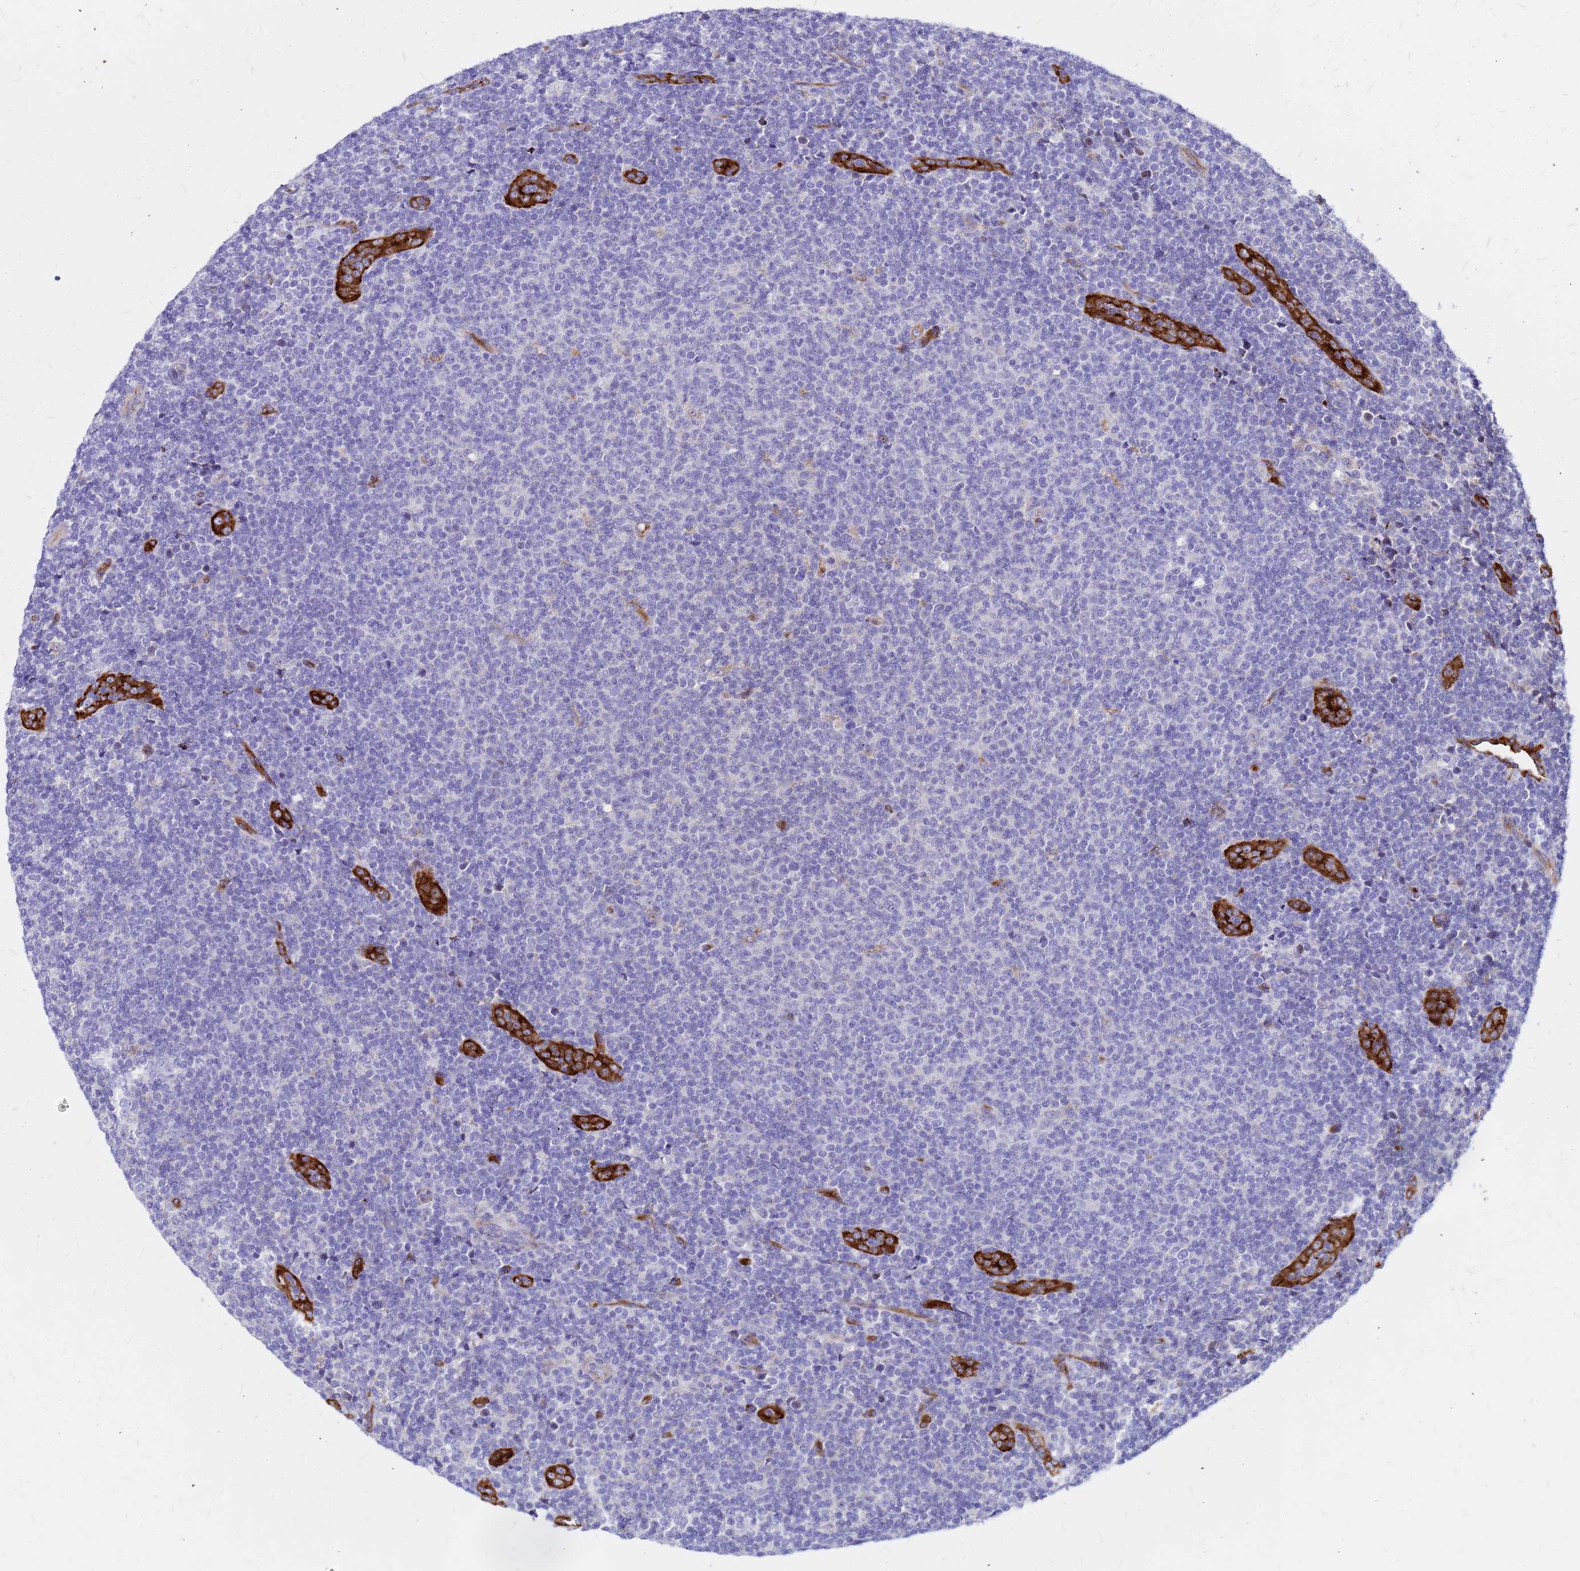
{"staining": {"intensity": "negative", "quantity": "none", "location": "none"}, "tissue": "lymphoma", "cell_type": "Tumor cells", "image_type": "cancer", "snomed": [{"axis": "morphology", "description": "Malignant lymphoma, non-Hodgkin's type, Low grade"}, {"axis": "topography", "description": "Lymph node"}], "caption": "The micrograph displays no staining of tumor cells in low-grade malignant lymphoma, non-Hodgkin's type.", "gene": "NOSTRIN", "patient": {"sex": "male", "age": 66}}